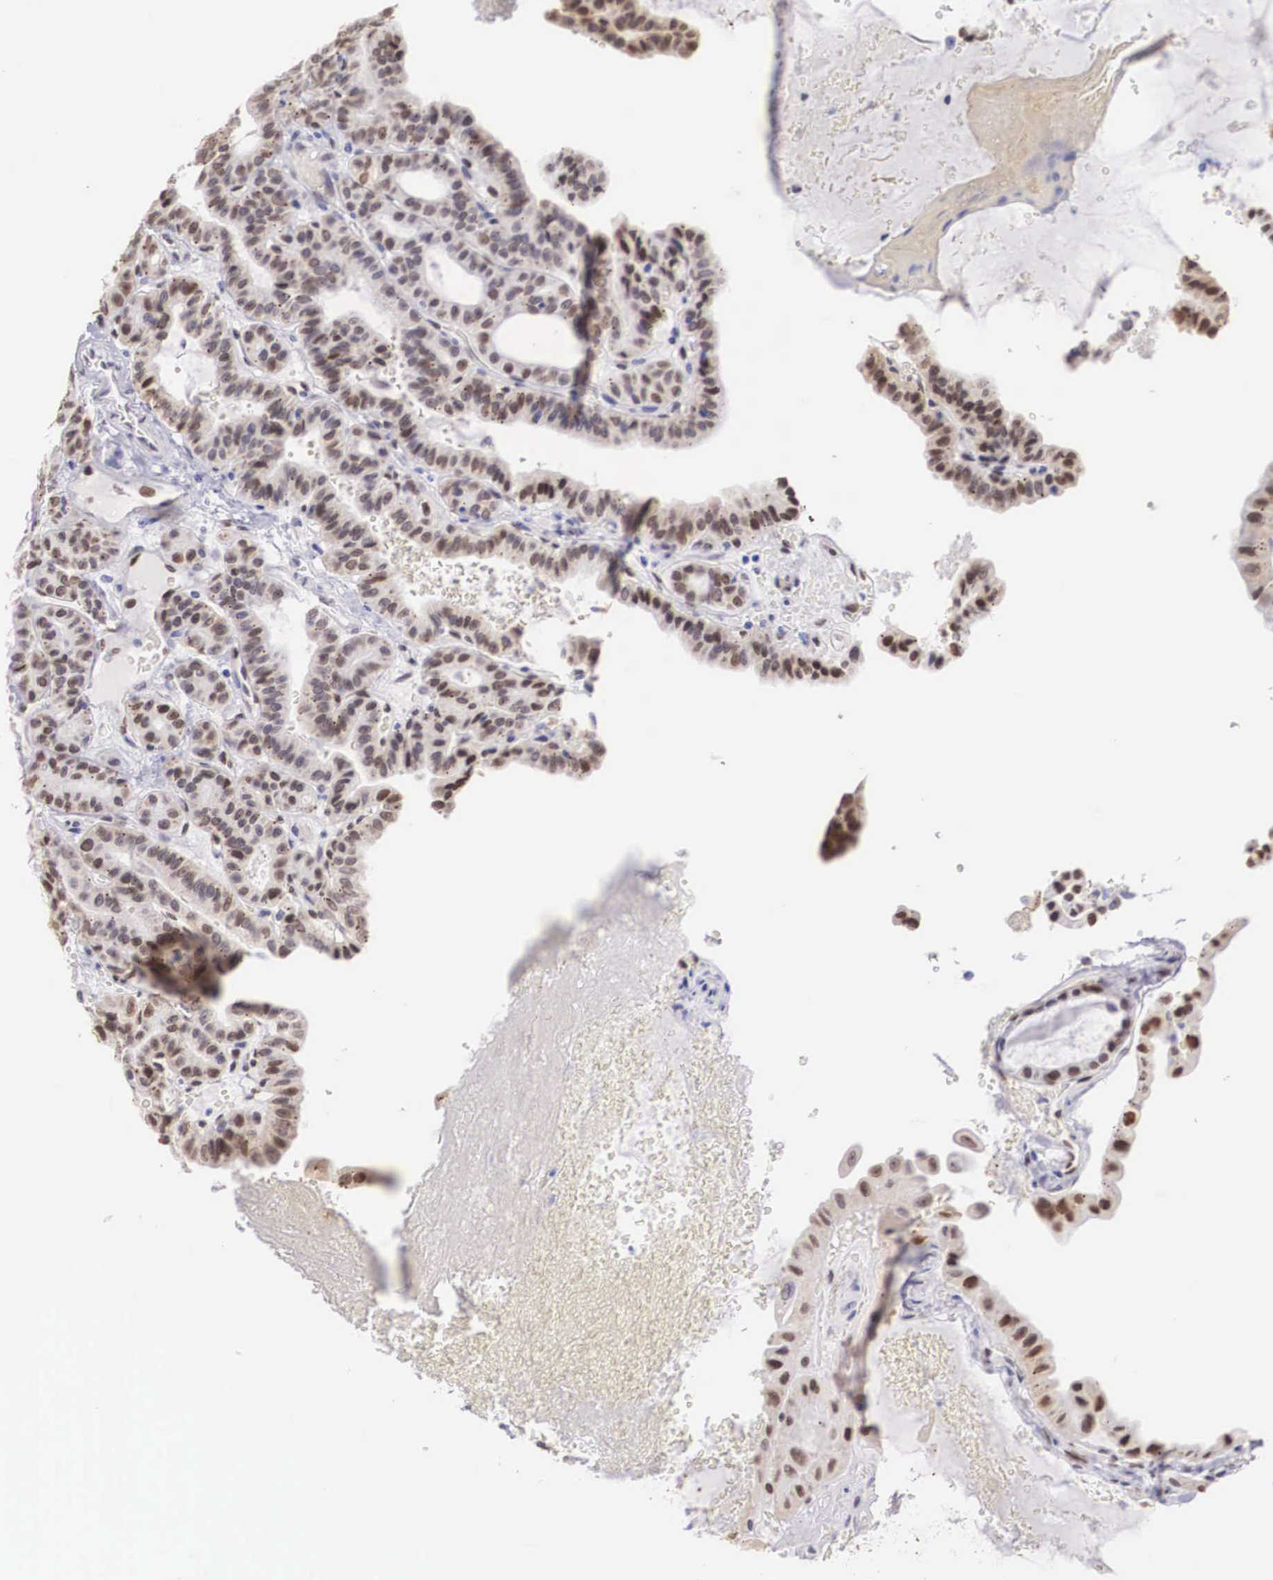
{"staining": {"intensity": "moderate", "quantity": "25%-75%", "location": "nuclear"}, "tissue": "thyroid cancer", "cell_type": "Tumor cells", "image_type": "cancer", "snomed": [{"axis": "morphology", "description": "Papillary adenocarcinoma, NOS"}, {"axis": "topography", "description": "Thyroid gland"}], "caption": "Thyroid papillary adenocarcinoma stained with a brown dye displays moderate nuclear positive expression in about 25%-75% of tumor cells.", "gene": "HMGN5", "patient": {"sex": "male", "age": 87}}